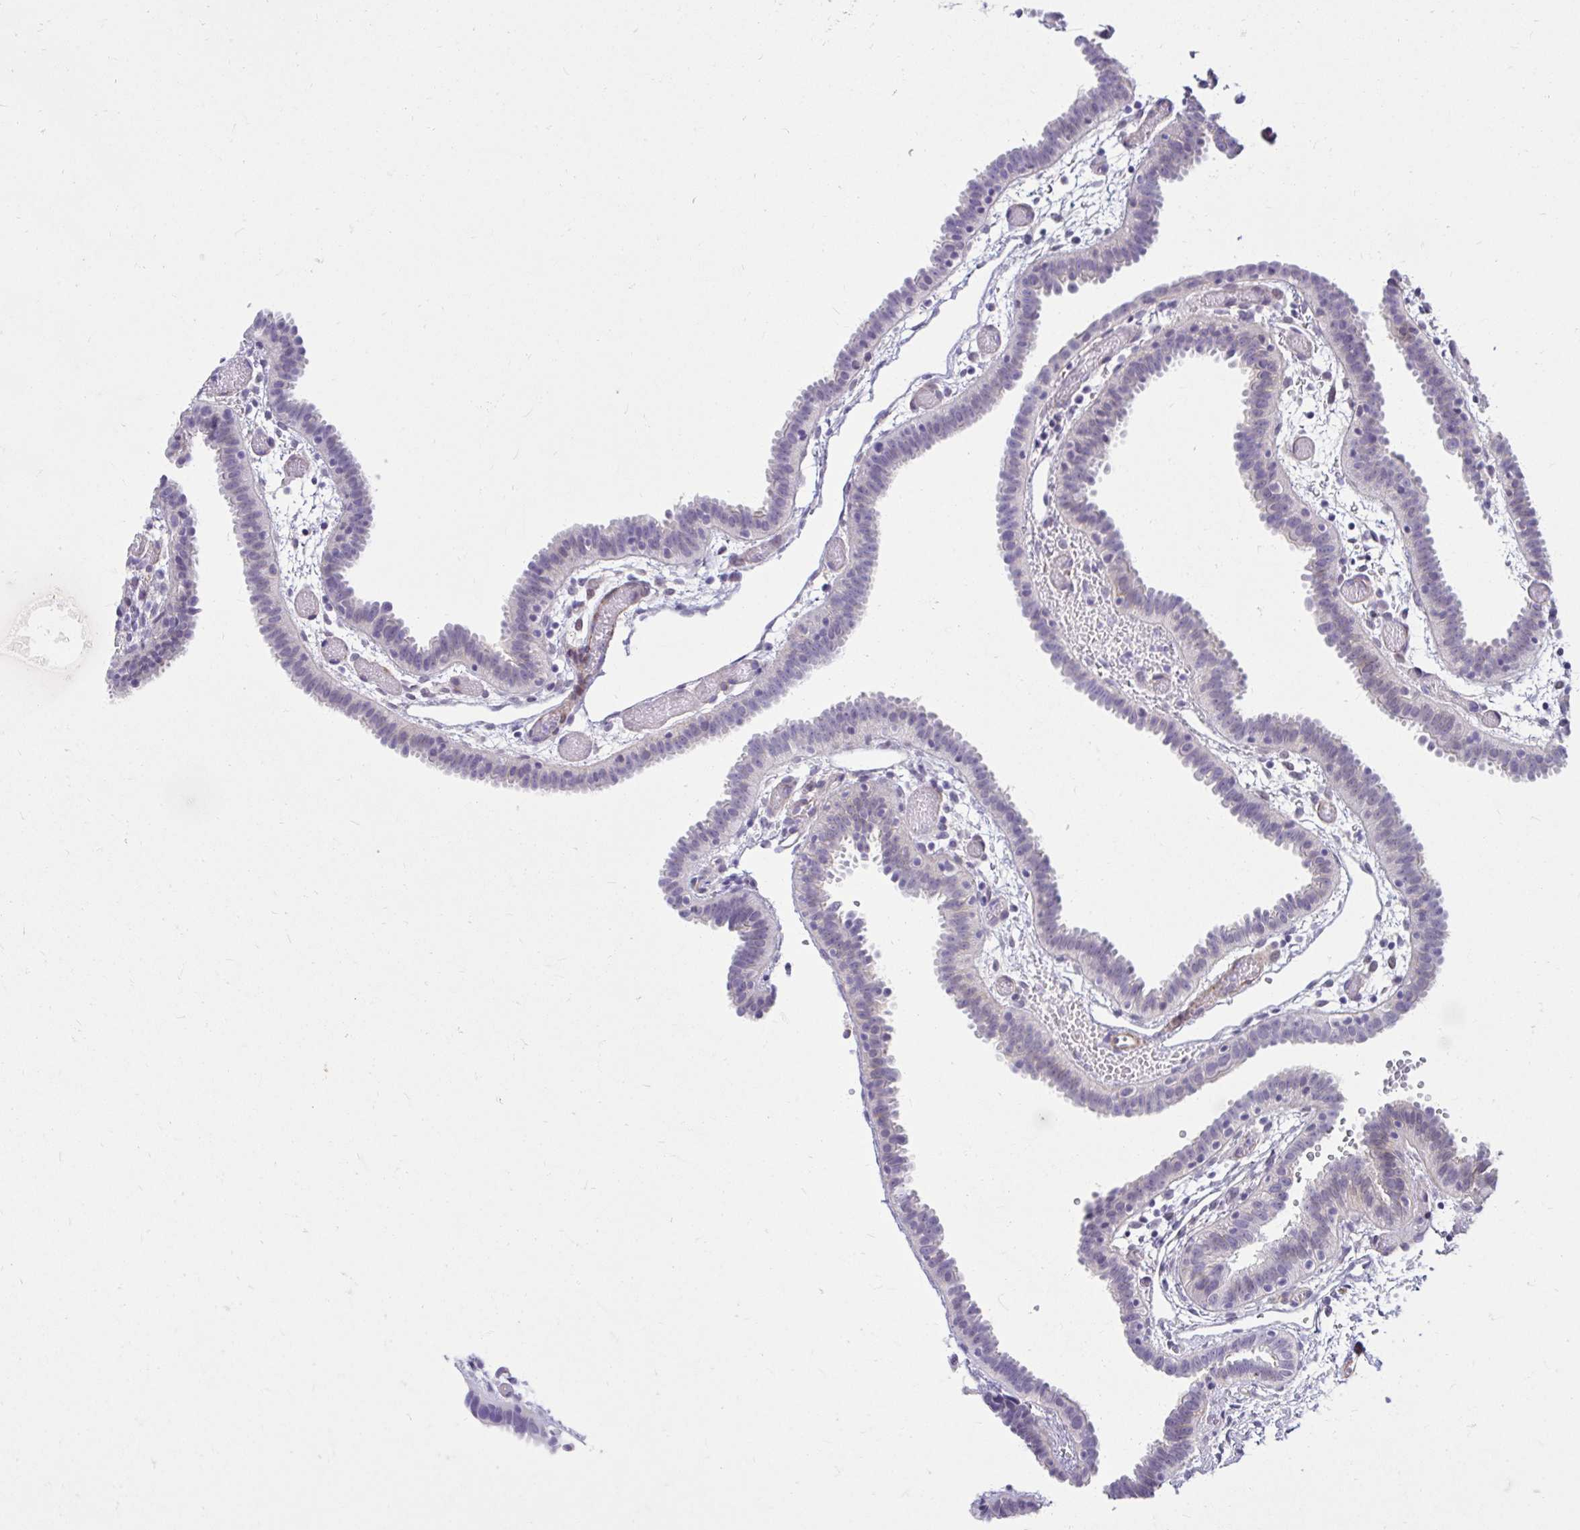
{"staining": {"intensity": "negative", "quantity": "none", "location": "none"}, "tissue": "fallopian tube", "cell_type": "Glandular cells", "image_type": "normal", "snomed": [{"axis": "morphology", "description": "Normal tissue, NOS"}, {"axis": "topography", "description": "Fallopian tube"}], "caption": "Immunohistochemistry (IHC) photomicrograph of normal fallopian tube: fallopian tube stained with DAB displays no significant protein expression in glandular cells.", "gene": "ANKRD62", "patient": {"sex": "female", "age": 37}}